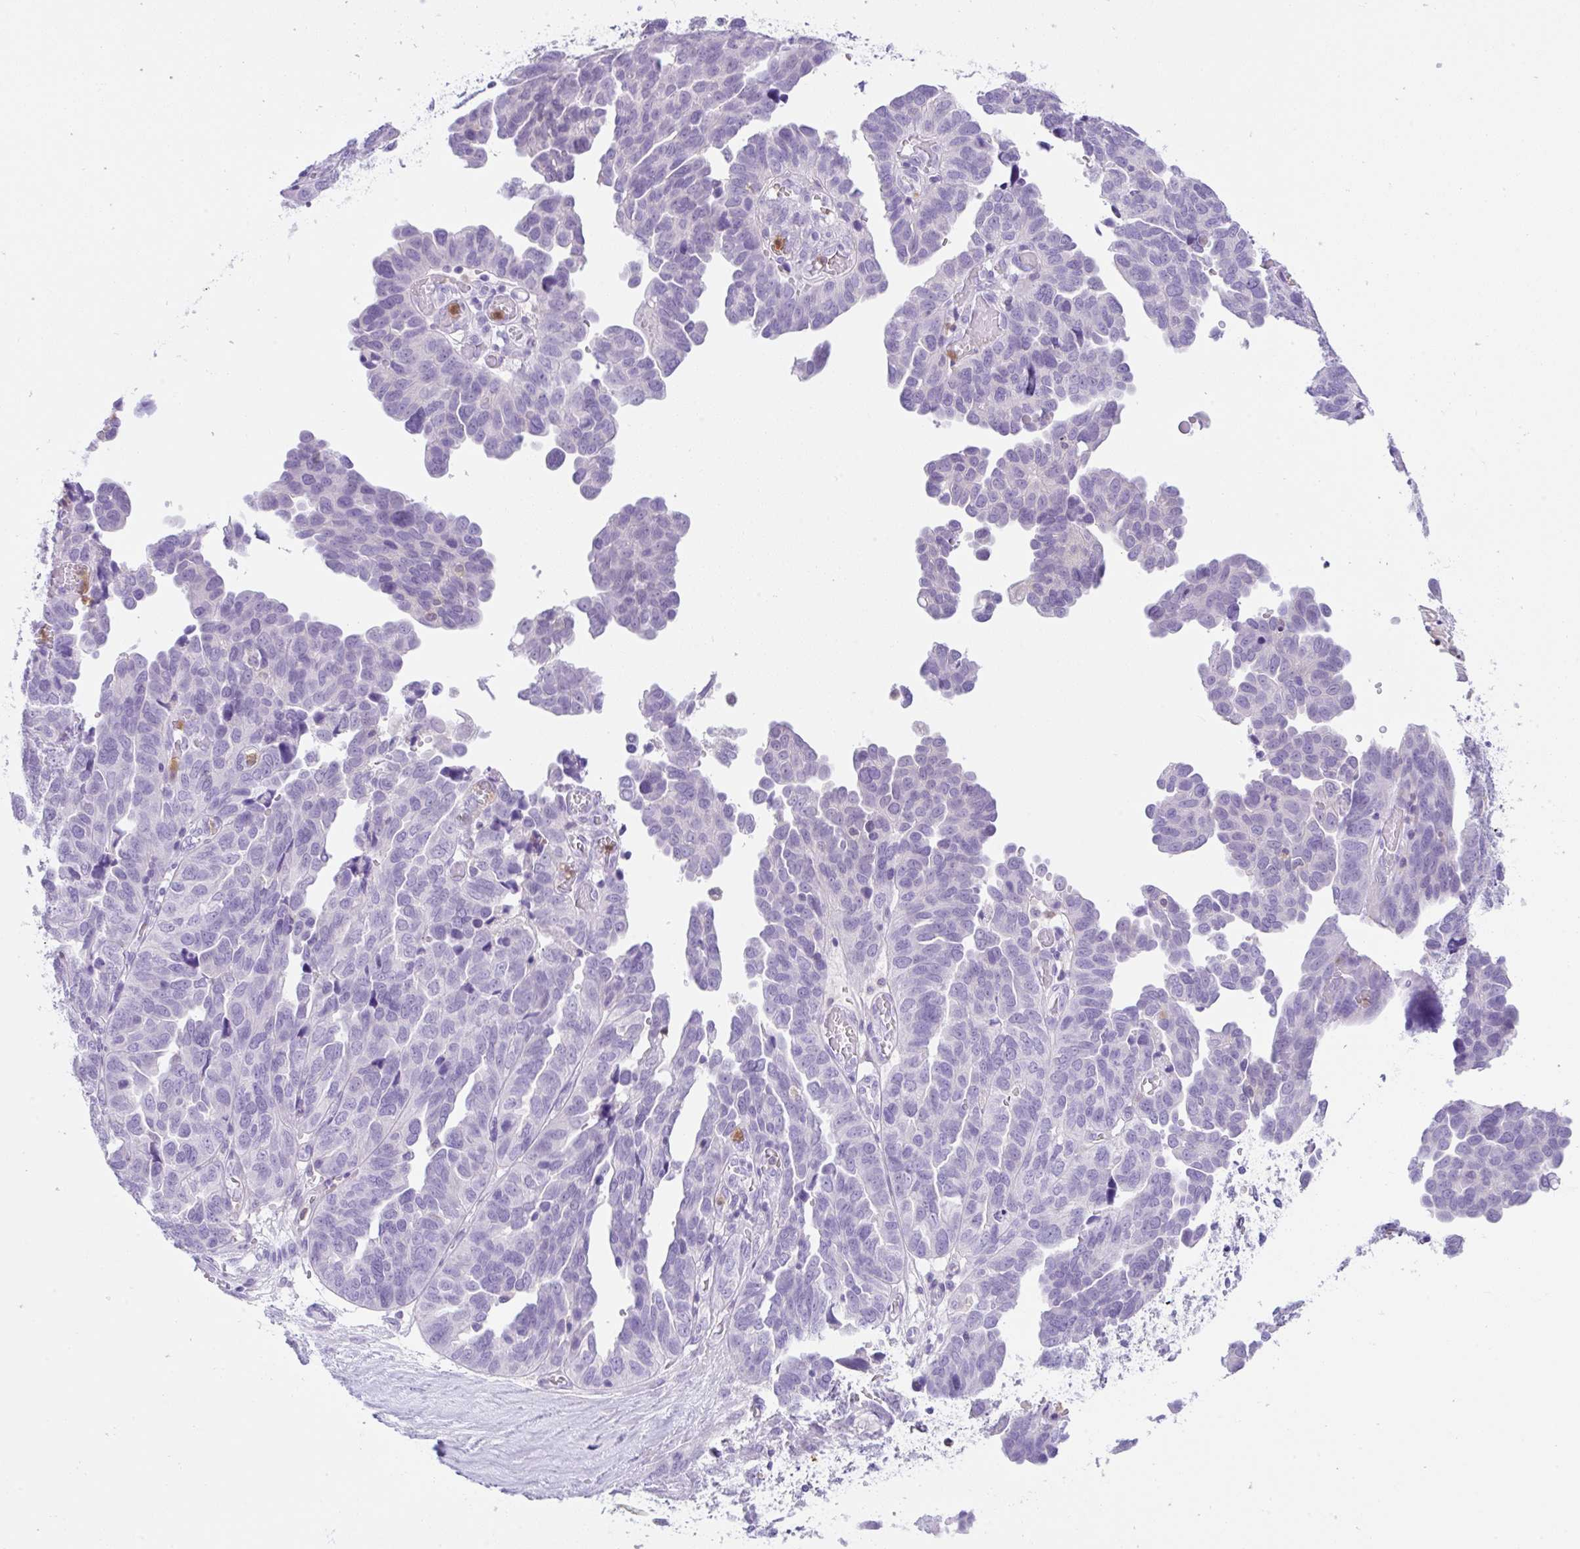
{"staining": {"intensity": "negative", "quantity": "none", "location": "none"}, "tissue": "ovarian cancer", "cell_type": "Tumor cells", "image_type": "cancer", "snomed": [{"axis": "morphology", "description": "Cystadenocarcinoma, serous, NOS"}, {"axis": "topography", "description": "Ovary"}], "caption": "This is an immunohistochemistry image of human ovarian cancer (serous cystadenocarcinoma). There is no expression in tumor cells.", "gene": "NCF1", "patient": {"sex": "female", "age": 64}}